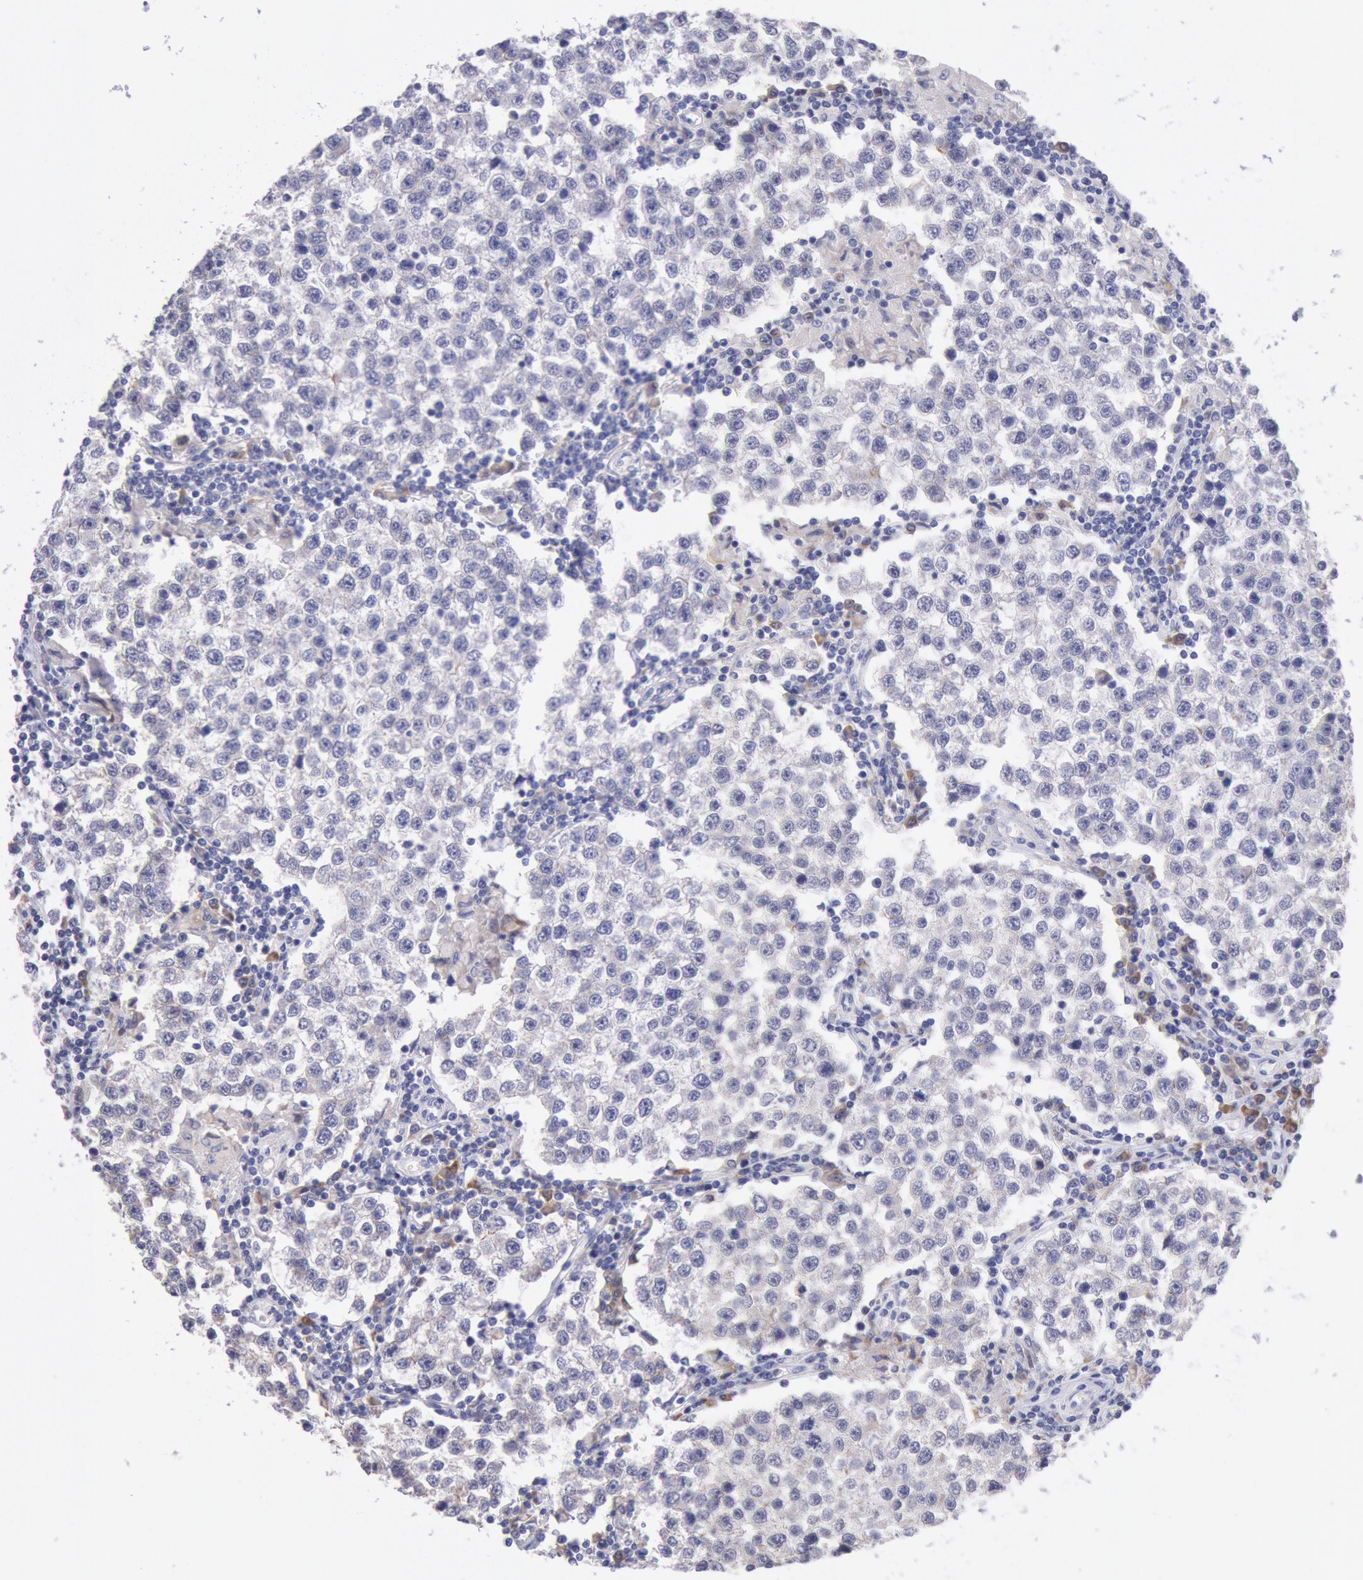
{"staining": {"intensity": "negative", "quantity": "none", "location": "none"}, "tissue": "testis cancer", "cell_type": "Tumor cells", "image_type": "cancer", "snomed": [{"axis": "morphology", "description": "Seminoma, NOS"}, {"axis": "topography", "description": "Testis"}], "caption": "A photomicrograph of testis cancer (seminoma) stained for a protein demonstrates no brown staining in tumor cells. (Brightfield microscopy of DAB immunohistochemistry (IHC) at high magnification).", "gene": "GAL3ST1", "patient": {"sex": "male", "age": 36}}